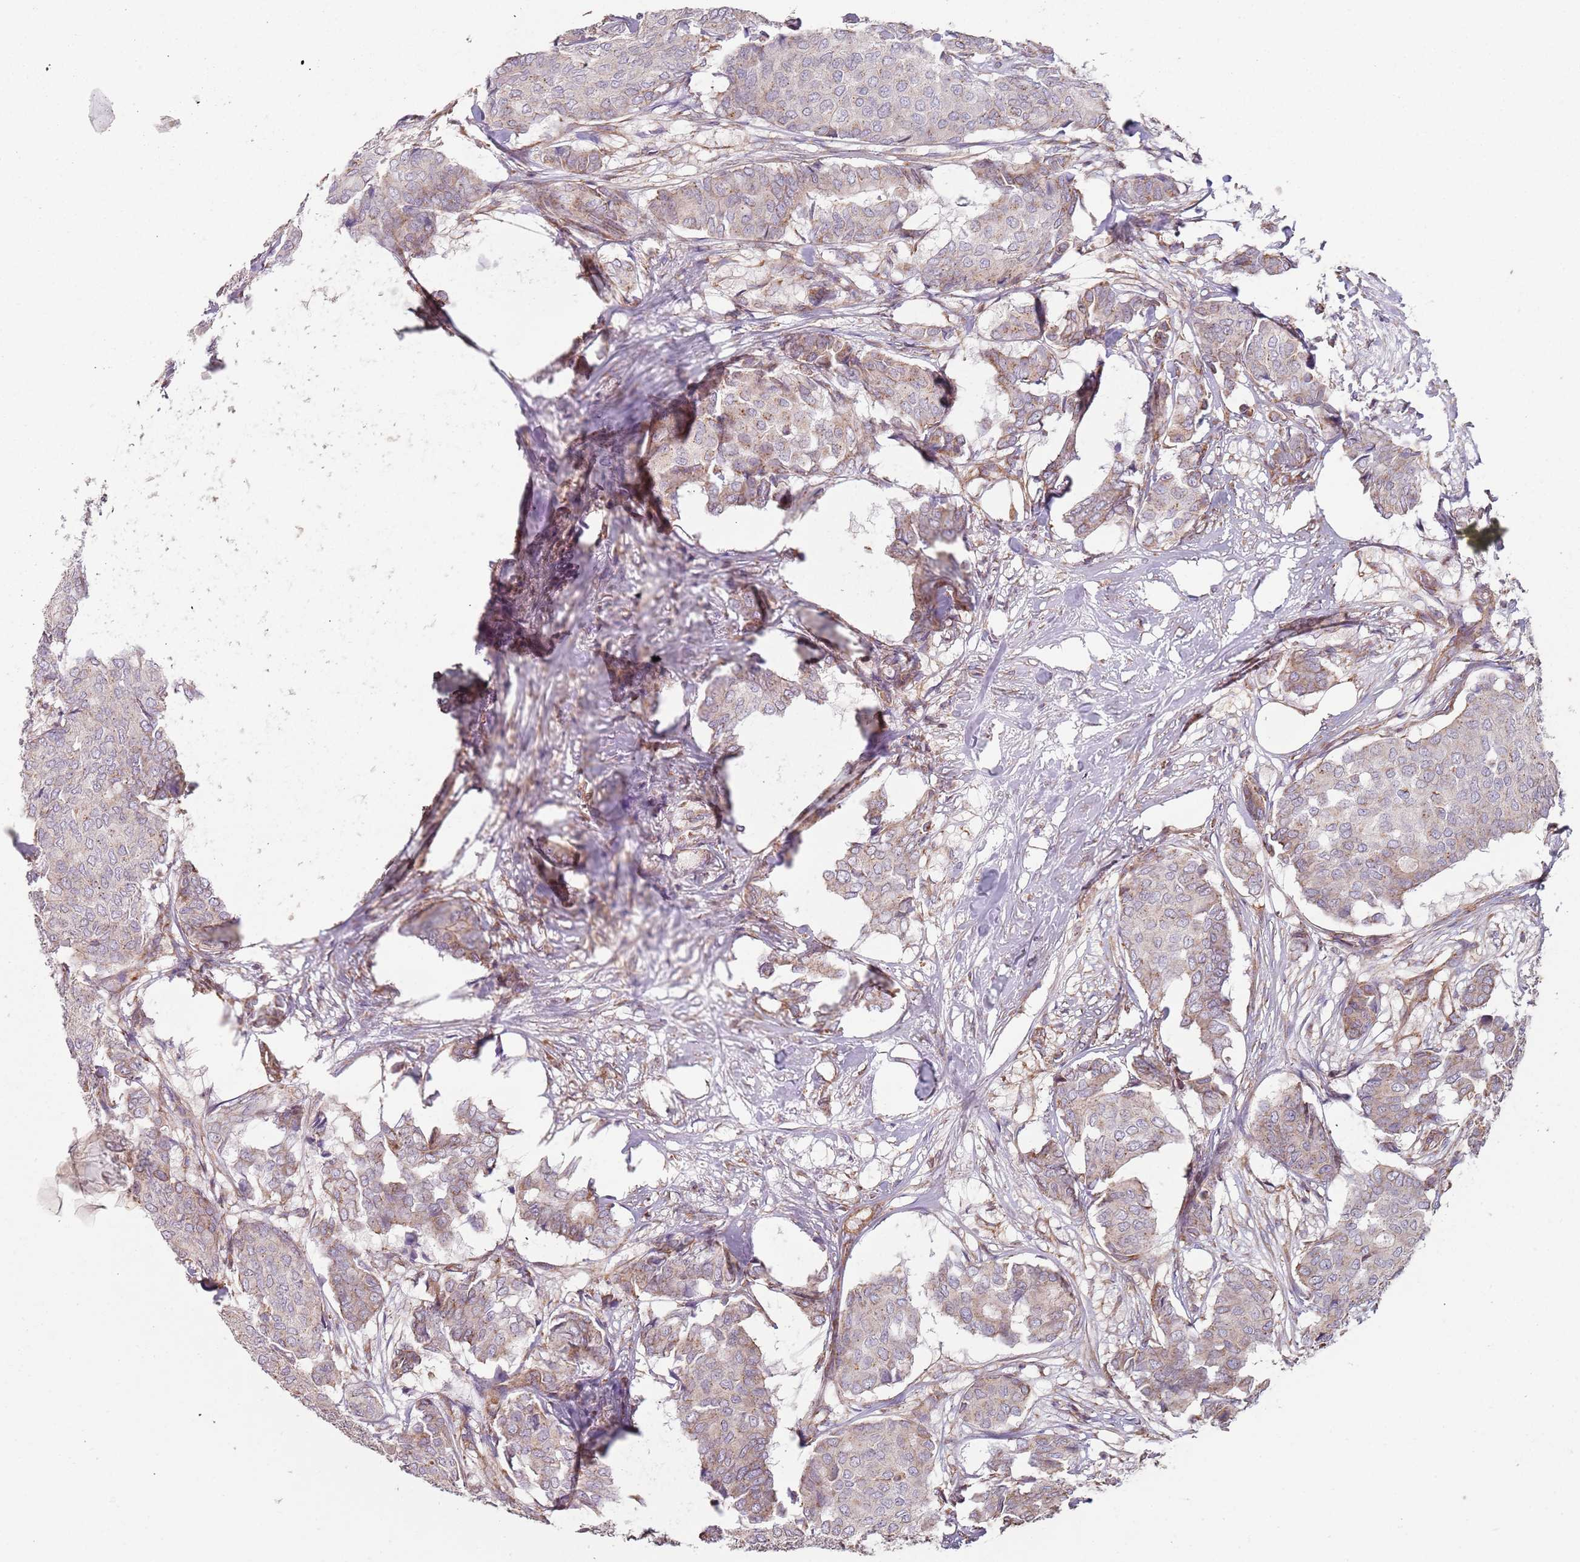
{"staining": {"intensity": "weak", "quantity": "25%-75%", "location": "cytoplasmic/membranous"}, "tissue": "breast cancer", "cell_type": "Tumor cells", "image_type": "cancer", "snomed": [{"axis": "morphology", "description": "Duct carcinoma"}, {"axis": "topography", "description": "Breast"}], "caption": "Weak cytoplasmic/membranous positivity is appreciated in about 25%-75% of tumor cells in breast cancer.", "gene": "GAS8", "patient": {"sex": "female", "age": 75}}